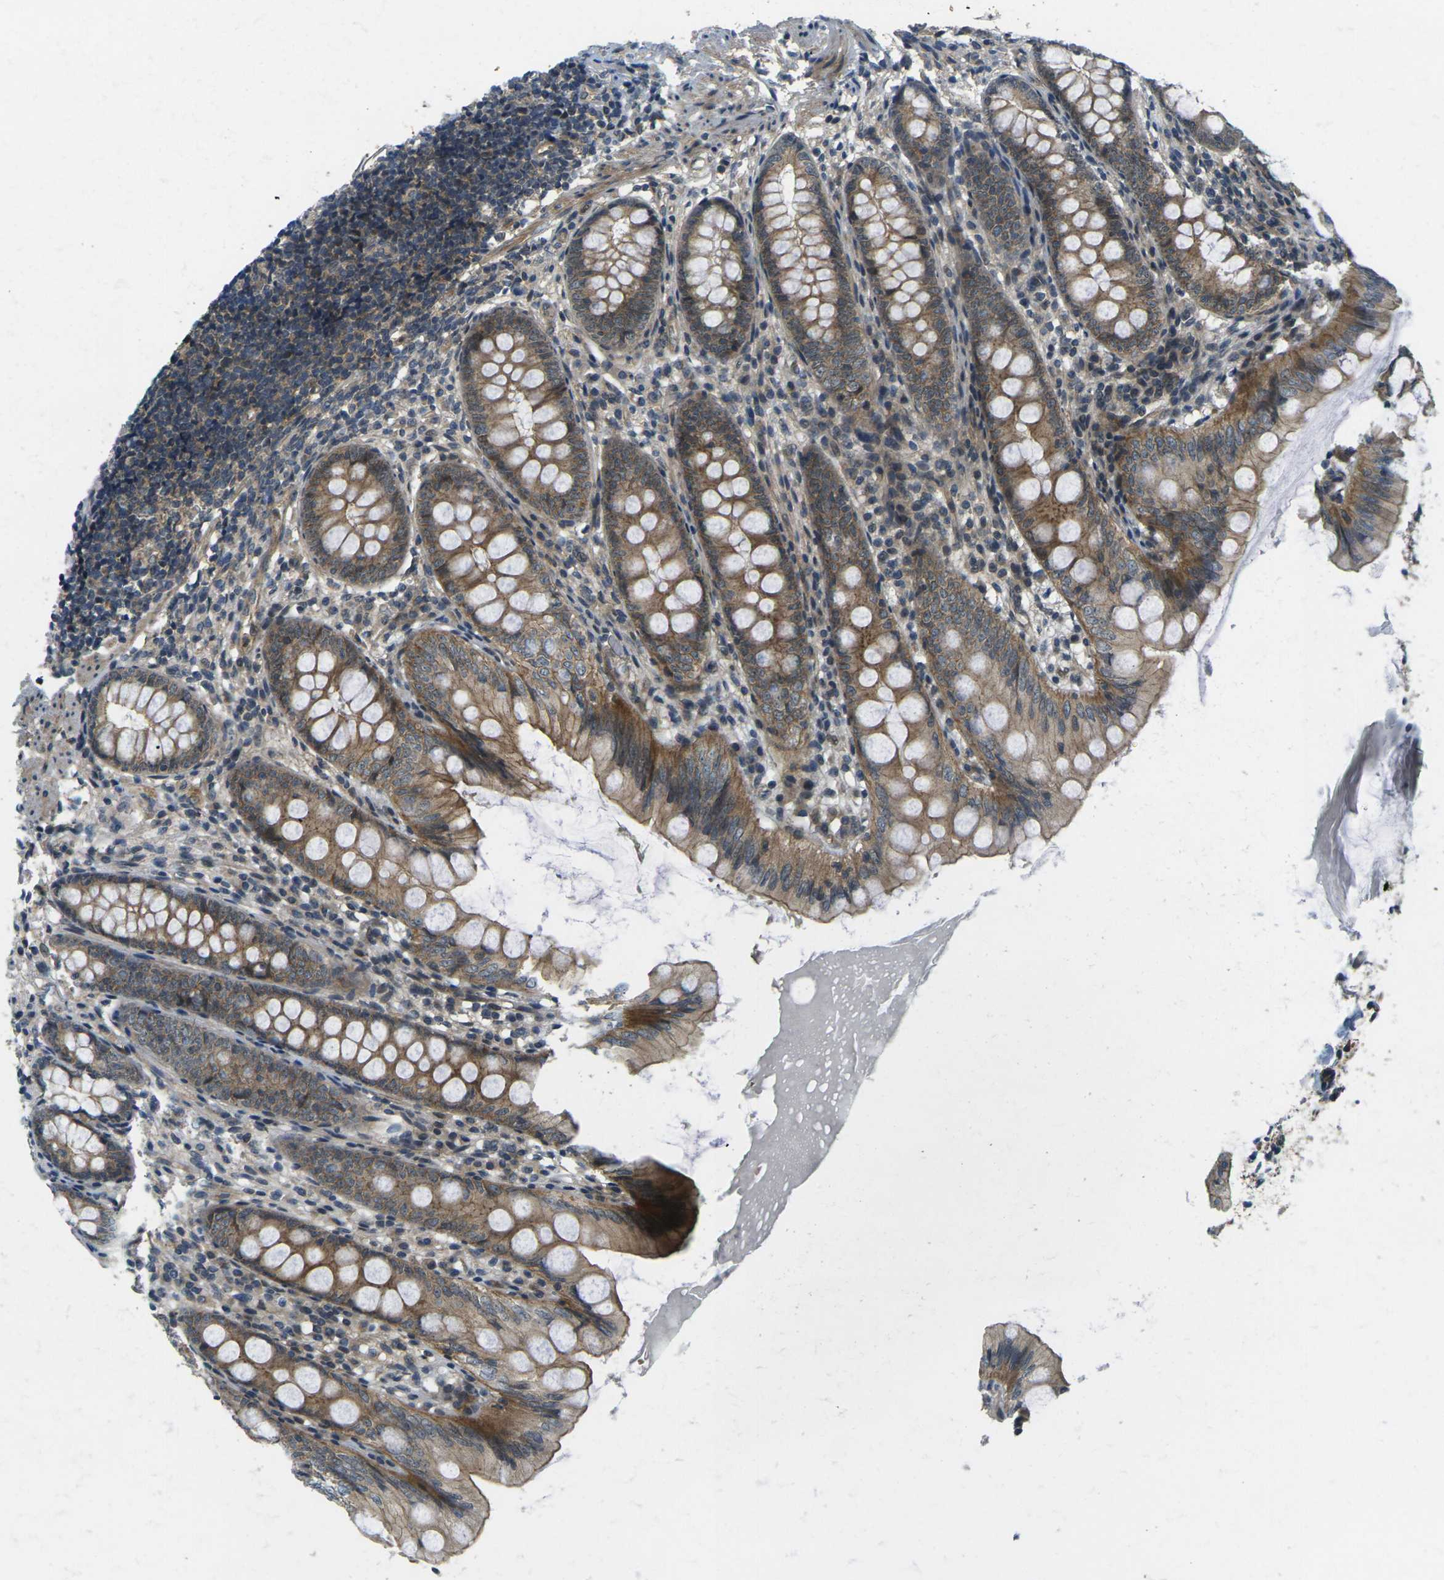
{"staining": {"intensity": "strong", "quantity": ">75%", "location": "cytoplasmic/membranous"}, "tissue": "appendix", "cell_type": "Glandular cells", "image_type": "normal", "snomed": [{"axis": "morphology", "description": "Normal tissue, NOS"}, {"axis": "topography", "description": "Appendix"}], "caption": "IHC image of unremarkable human appendix stained for a protein (brown), which demonstrates high levels of strong cytoplasmic/membranous positivity in approximately >75% of glandular cells.", "gene": "KCTD10", "patient": {"sex": "female", "age": 77}}